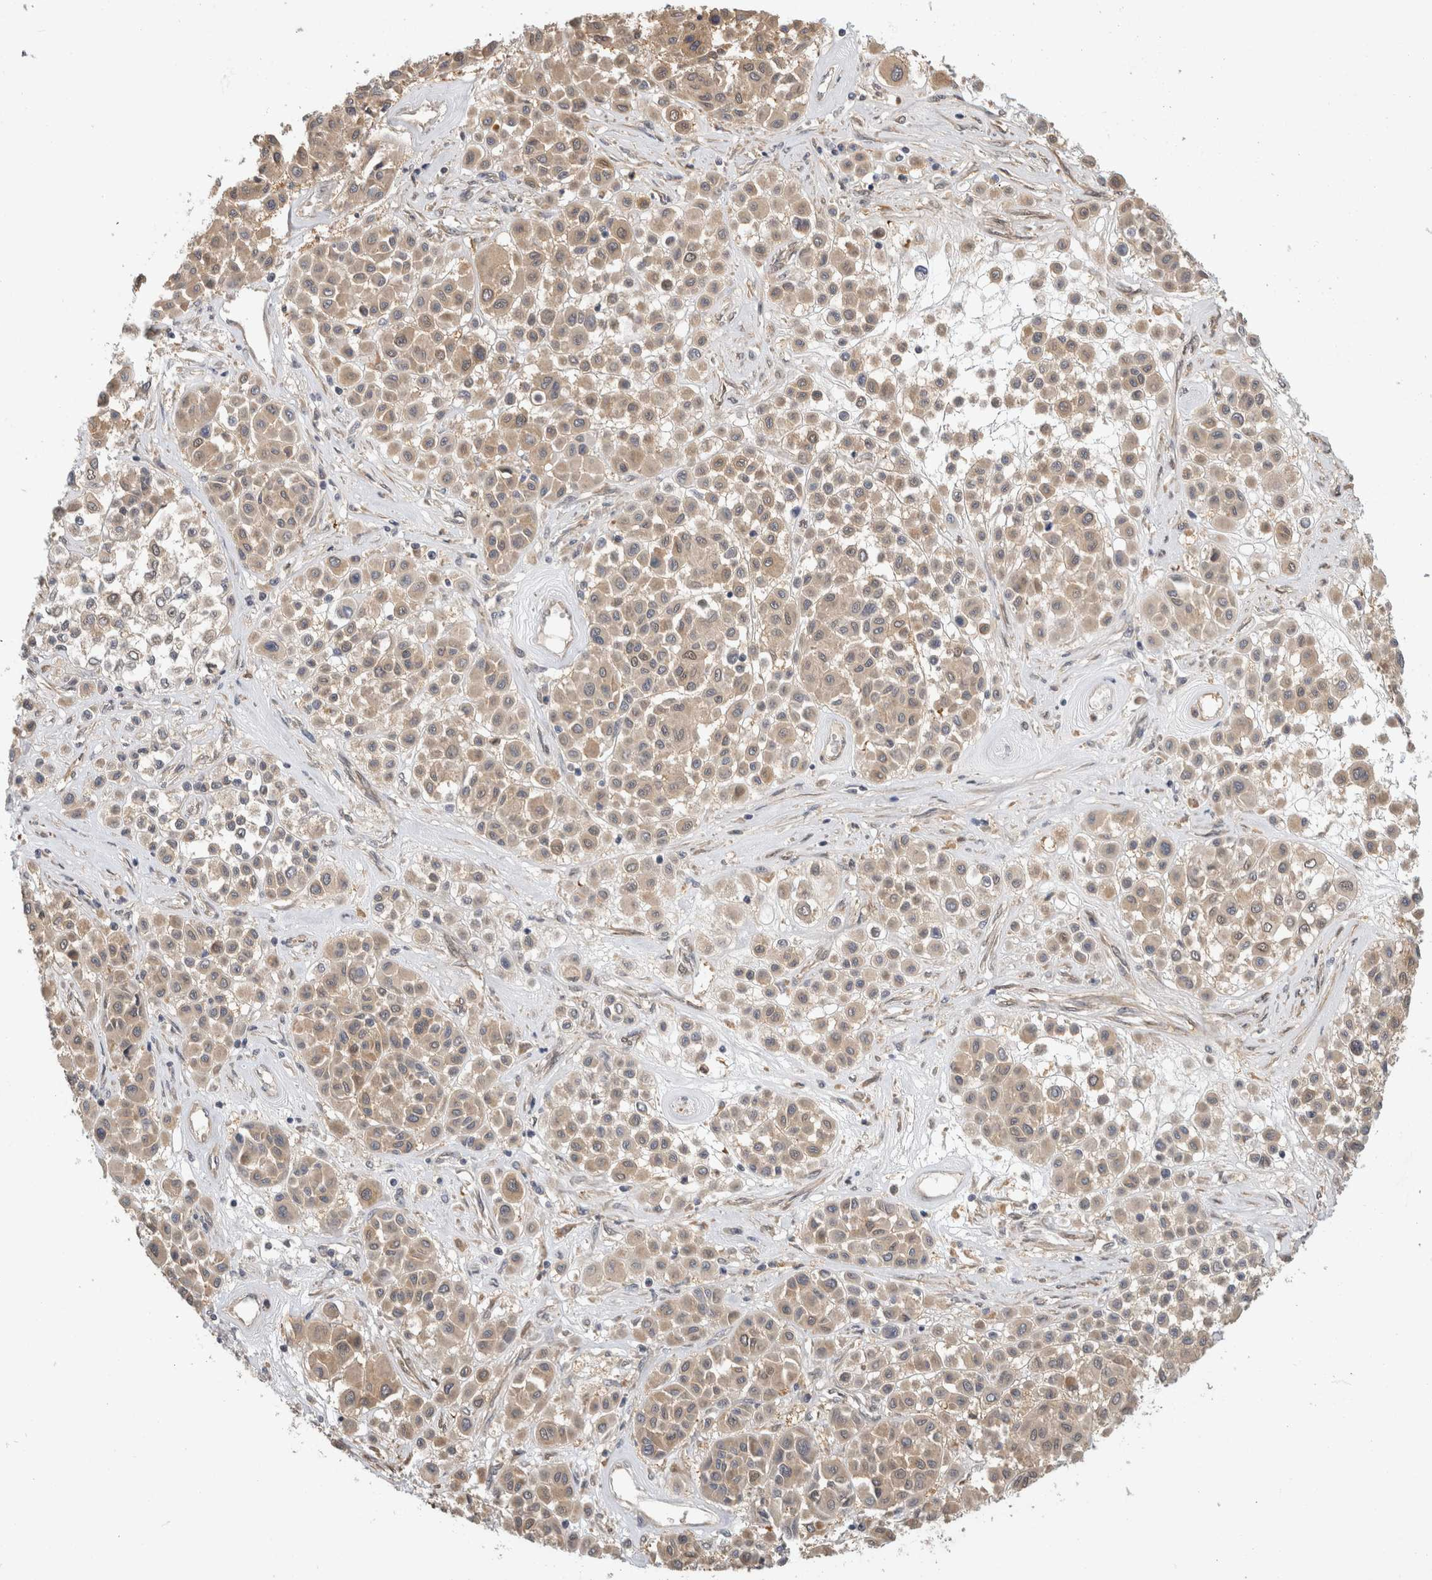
{"staining": {"intensity": "weak", "quantity": ">75%", "location": "cytoplasmic/membranous"}, "tissue": "melanoma", "cell_type": "Tumor cells", "image_type": "cancer", "snomed": [{"axis": "morphology", "description": "Malignant melanoma, Metastatic site"}, {"axis": "topography", "description": "Soft tissue"}], "caption": "Immunohistochemical staining of human melanoma reveals low levels of weak cytoplasmic/membranous staining in approximately >75% of tumor cells. (DAB = brown stain, brightfield microscopy at high magnification).", "gene": "PGM1", "patient": {"sex": "male", "age": 41}}